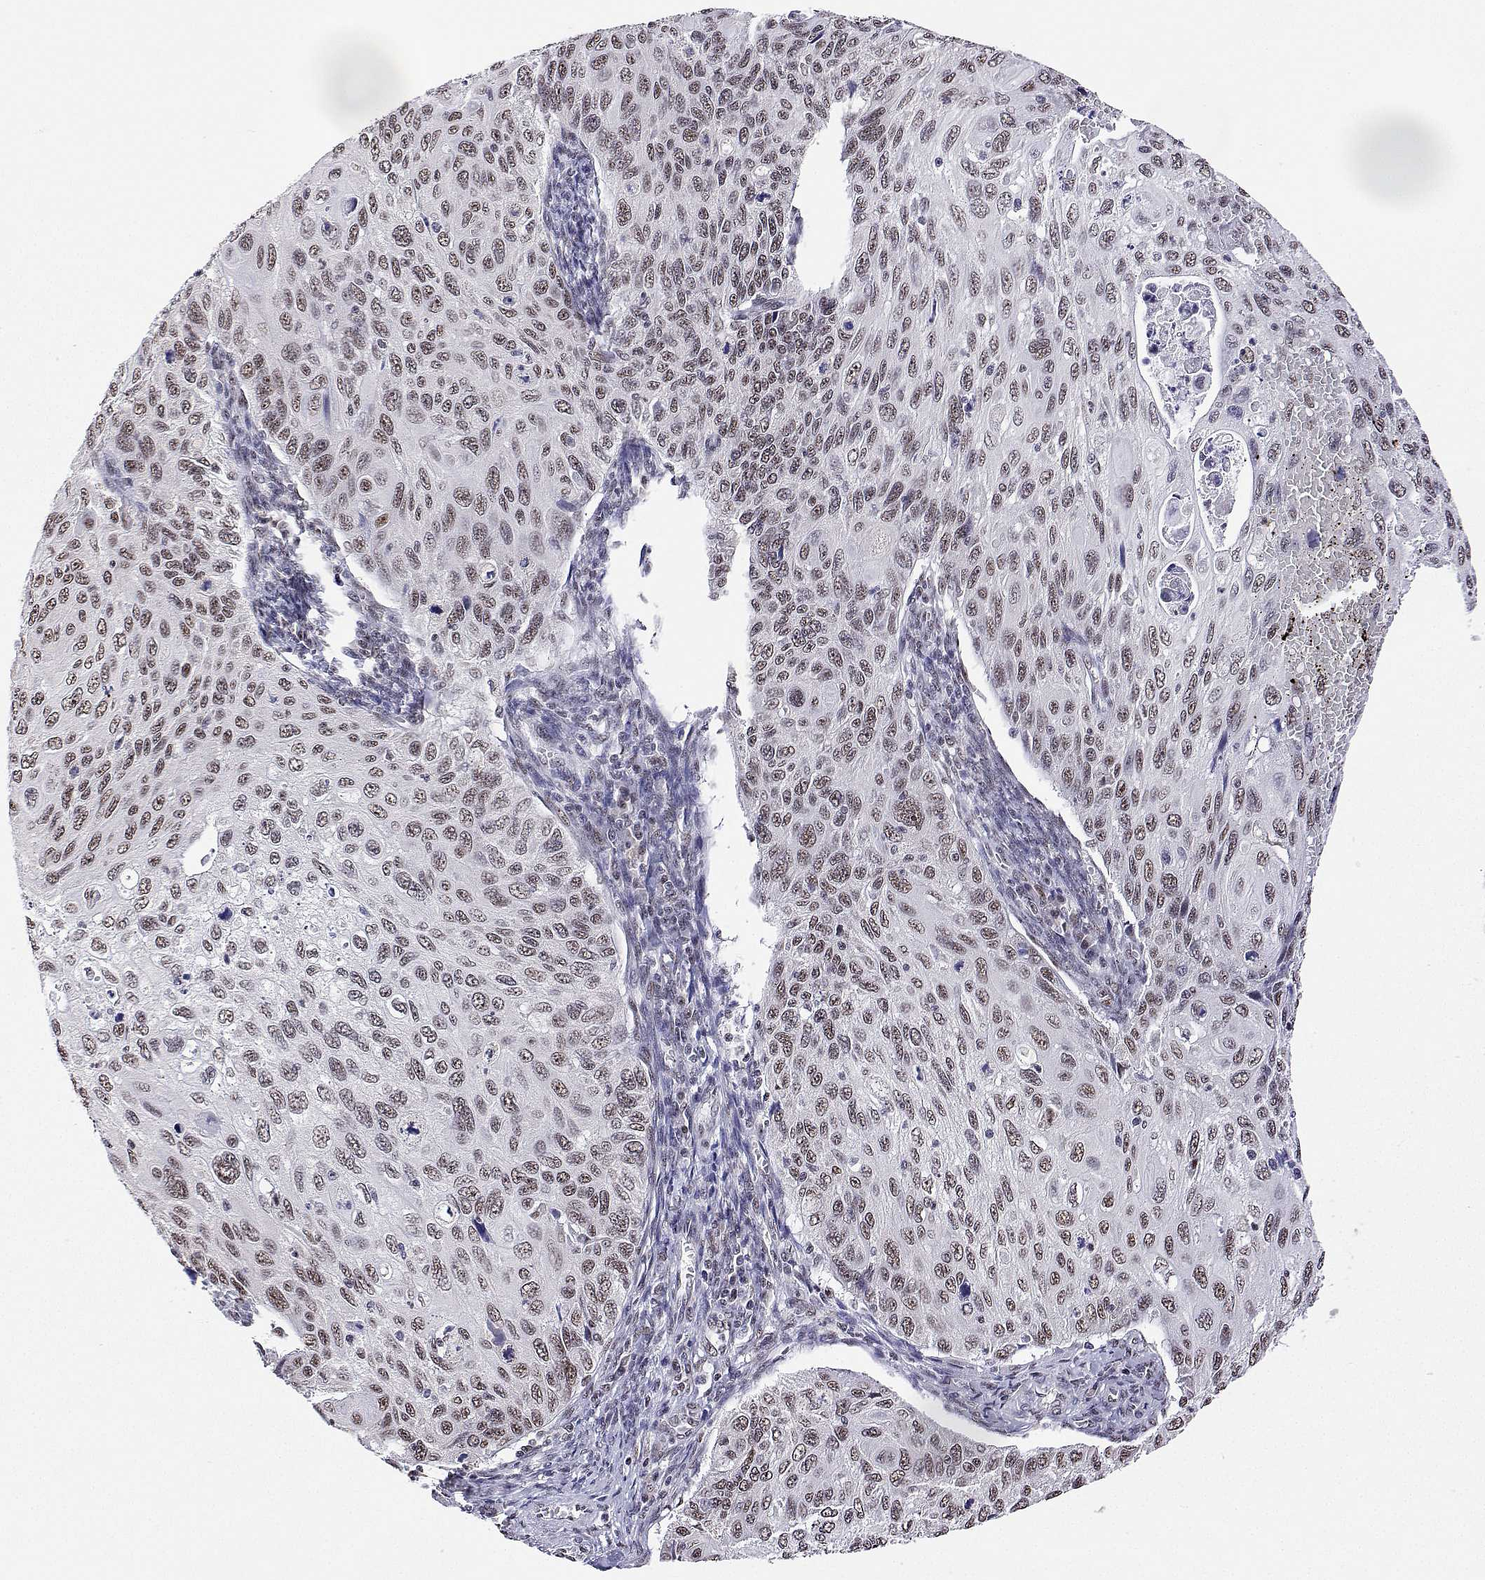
{"staining": {"intensity": "moderate", "quantity": ">75%", "location": "nuclear"}, "tissue": "cervical cancer", "cell_type": "Tumor cells", "image_type": "cancer", "snomed": [{"axis": "morphology", "description": "Squamous cell carcinoma, NOS"}, {"axis": "topography", "description": "Cervix"}], "caption": "Immunohistochemistry (DAB (3,3'-diaminobenzidine)) staining of human cervical cancer (squamous cell carcinoma) exhibits moderate nuclear protein staining in approximately >75% of tumor cells. (brown staining indicates protein expression, while blue staining denotes nuclei).", "gene": "ADAR", "patient": {"sex": "female", "age": 70}}